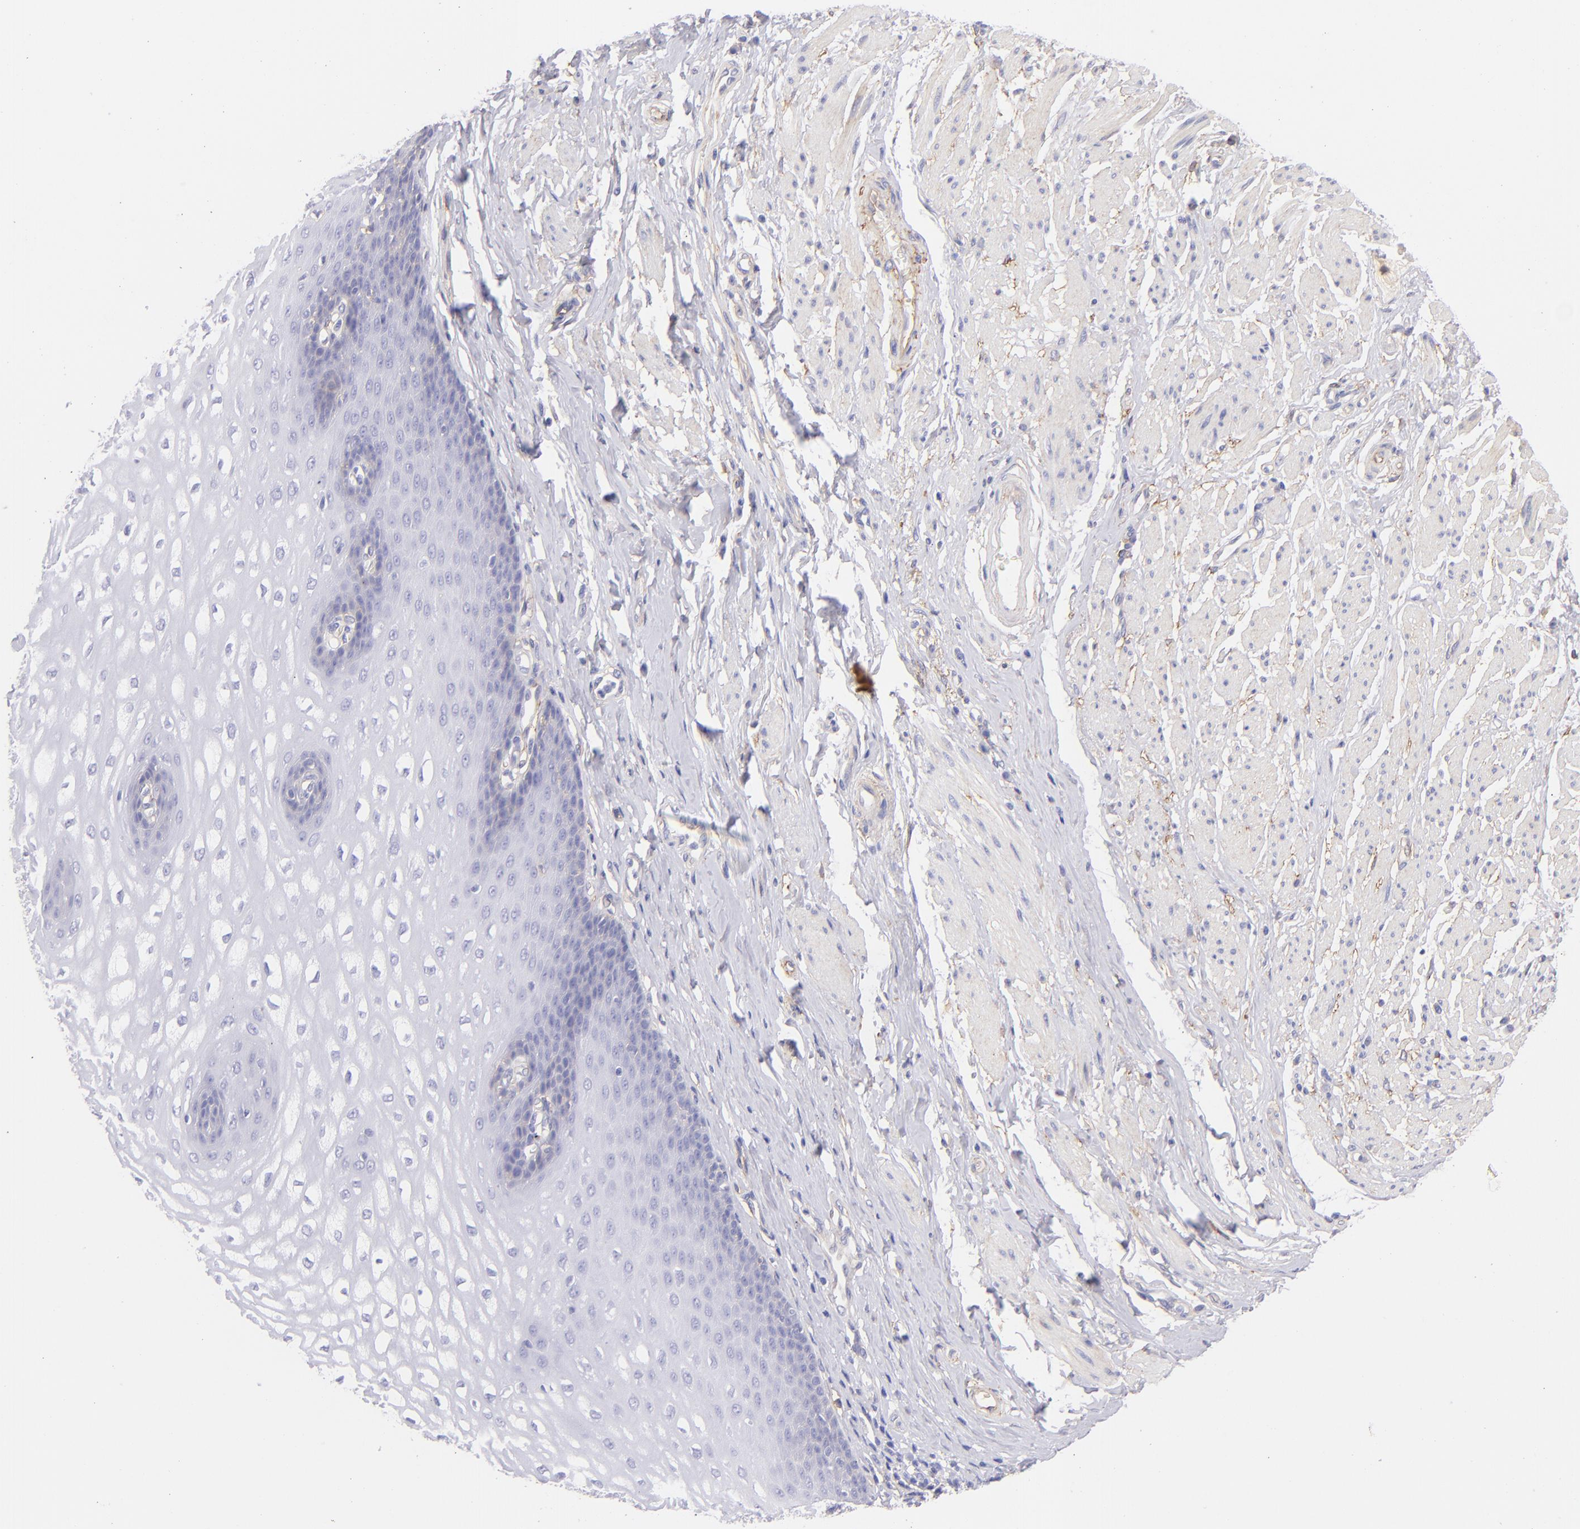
{"staining": {"intensity": "negative", "quantity": "none", "location": "none"}, "tissue": "esophagus", "cell_type": "Squamous epithelial cells", "image_type": "normal", "snomed": [{"axis": "morphology", "description": "Normal tissue, NOS"}, {"axis": "topography", "description": "Esophagus"}], "caption": "There is no significant positivity in squamous epithelial cells of esophagus. Nuclei are stained in blue.", "gene": "CD81", "patient": {"sex": "male", "age": 70}}